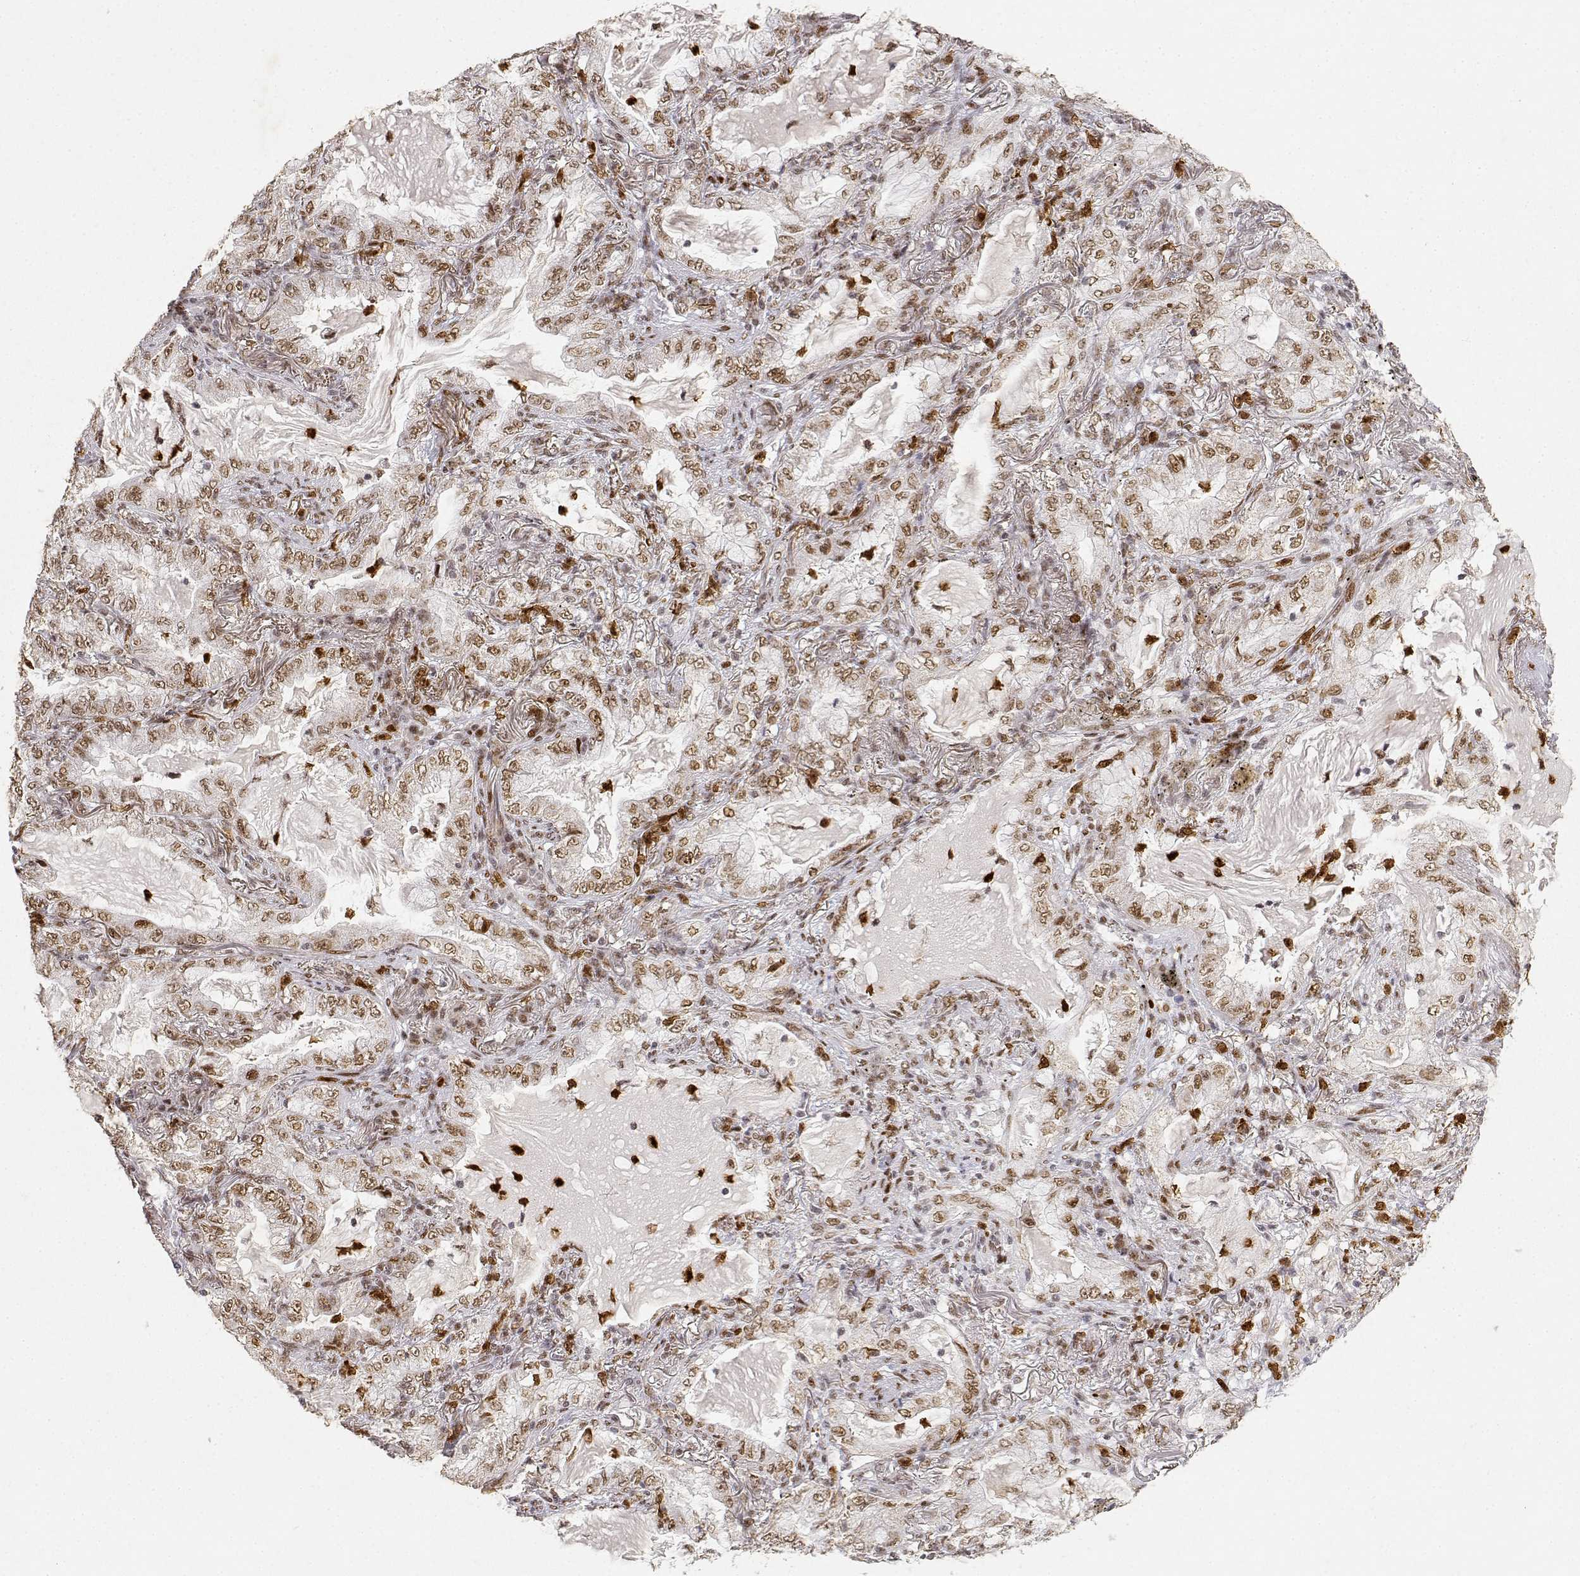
{"staining": {"intensity": "weak", "quantity": ">75%", "location": "nuclear"}, "tissue": "lung cancer", "cell_type": "Tumor cells", "image_type": "cancer", "snomed": [{"axis": "morphology", "description": "Adenocarcinoma, NOS"}, {"axis": "topography", "description": "Lung"}], "caption": "Weak nuclear positivity for a protein is identified in approximately >75% of tumor cells of adenocarcinoma (lung) using immunohistochemistry (IHC).", "gene": "RSF1", "patient": {"sex": "female", "age": 73}}